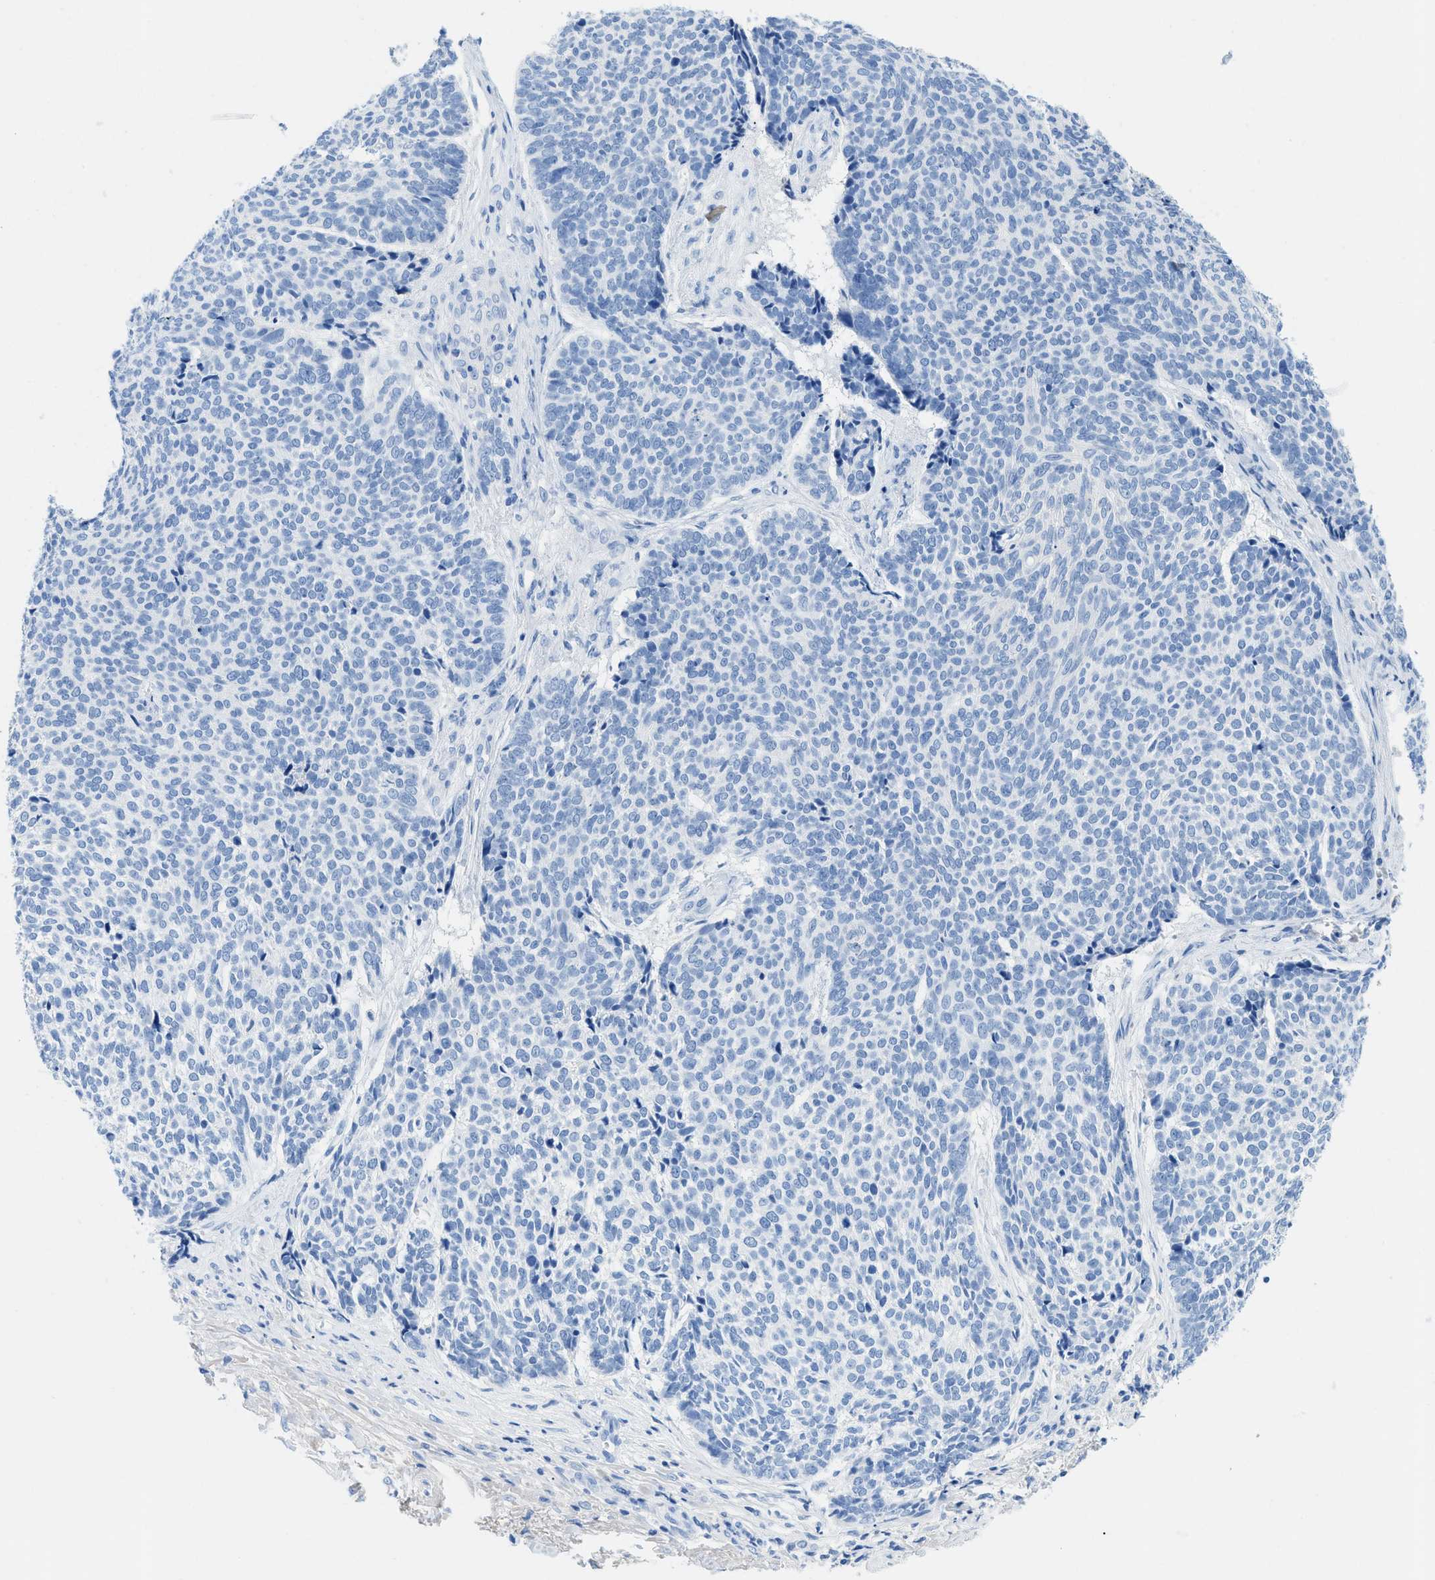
{"staining": {"intensity": "negative", "quantity": "none", "location": "none"}, "tissue": "skin cancer", "cell_type": "Tumor cells", "image_type": "cancer", "snomed": [{"axis": "morphology", "description": "Basal cell carcinoma"}, {"axis": "topography", "description": "Skin"}], "caption": "Micrograph shows no protein positivity in tumor cells of skin cancer tissue.", "gene": "COL3A1", "patient": {"sex": "male", "age": 84}}